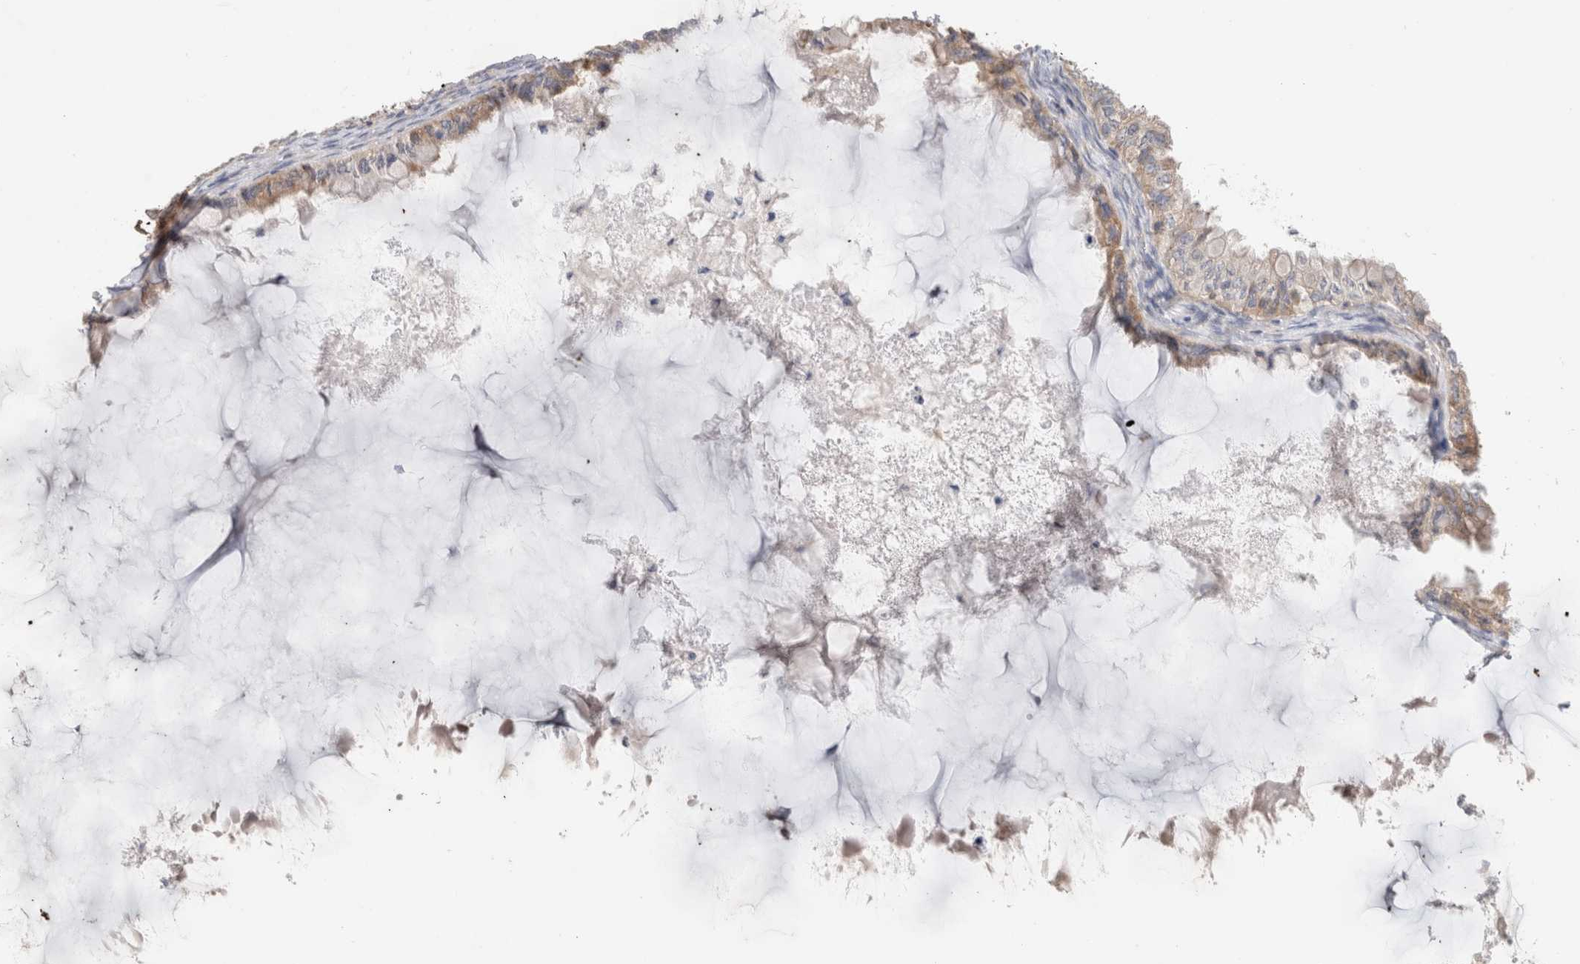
{"staining": {"intensity": "moderate", "quantity": "<25%", "location": "cytoplasmic/membranous"}, "tissue": "ovarian cancer", "cell_type": "Tumor cells", "image_type": "cancer", "snomed": [{"axis": "morphology", "description": "Cystadenocarcinoma, mucinous, NOS"}, {"axis": "topography", "description": "Ovary"}], "caption": "Protein analysis of ovarian mucinous cystadenocarcinoma tissue shows moderate cytoplasmic/membranous expression in about <25% of tumor cells.", "gene": "ZNF23", "patient": {"sex": "female", "age": 80}}